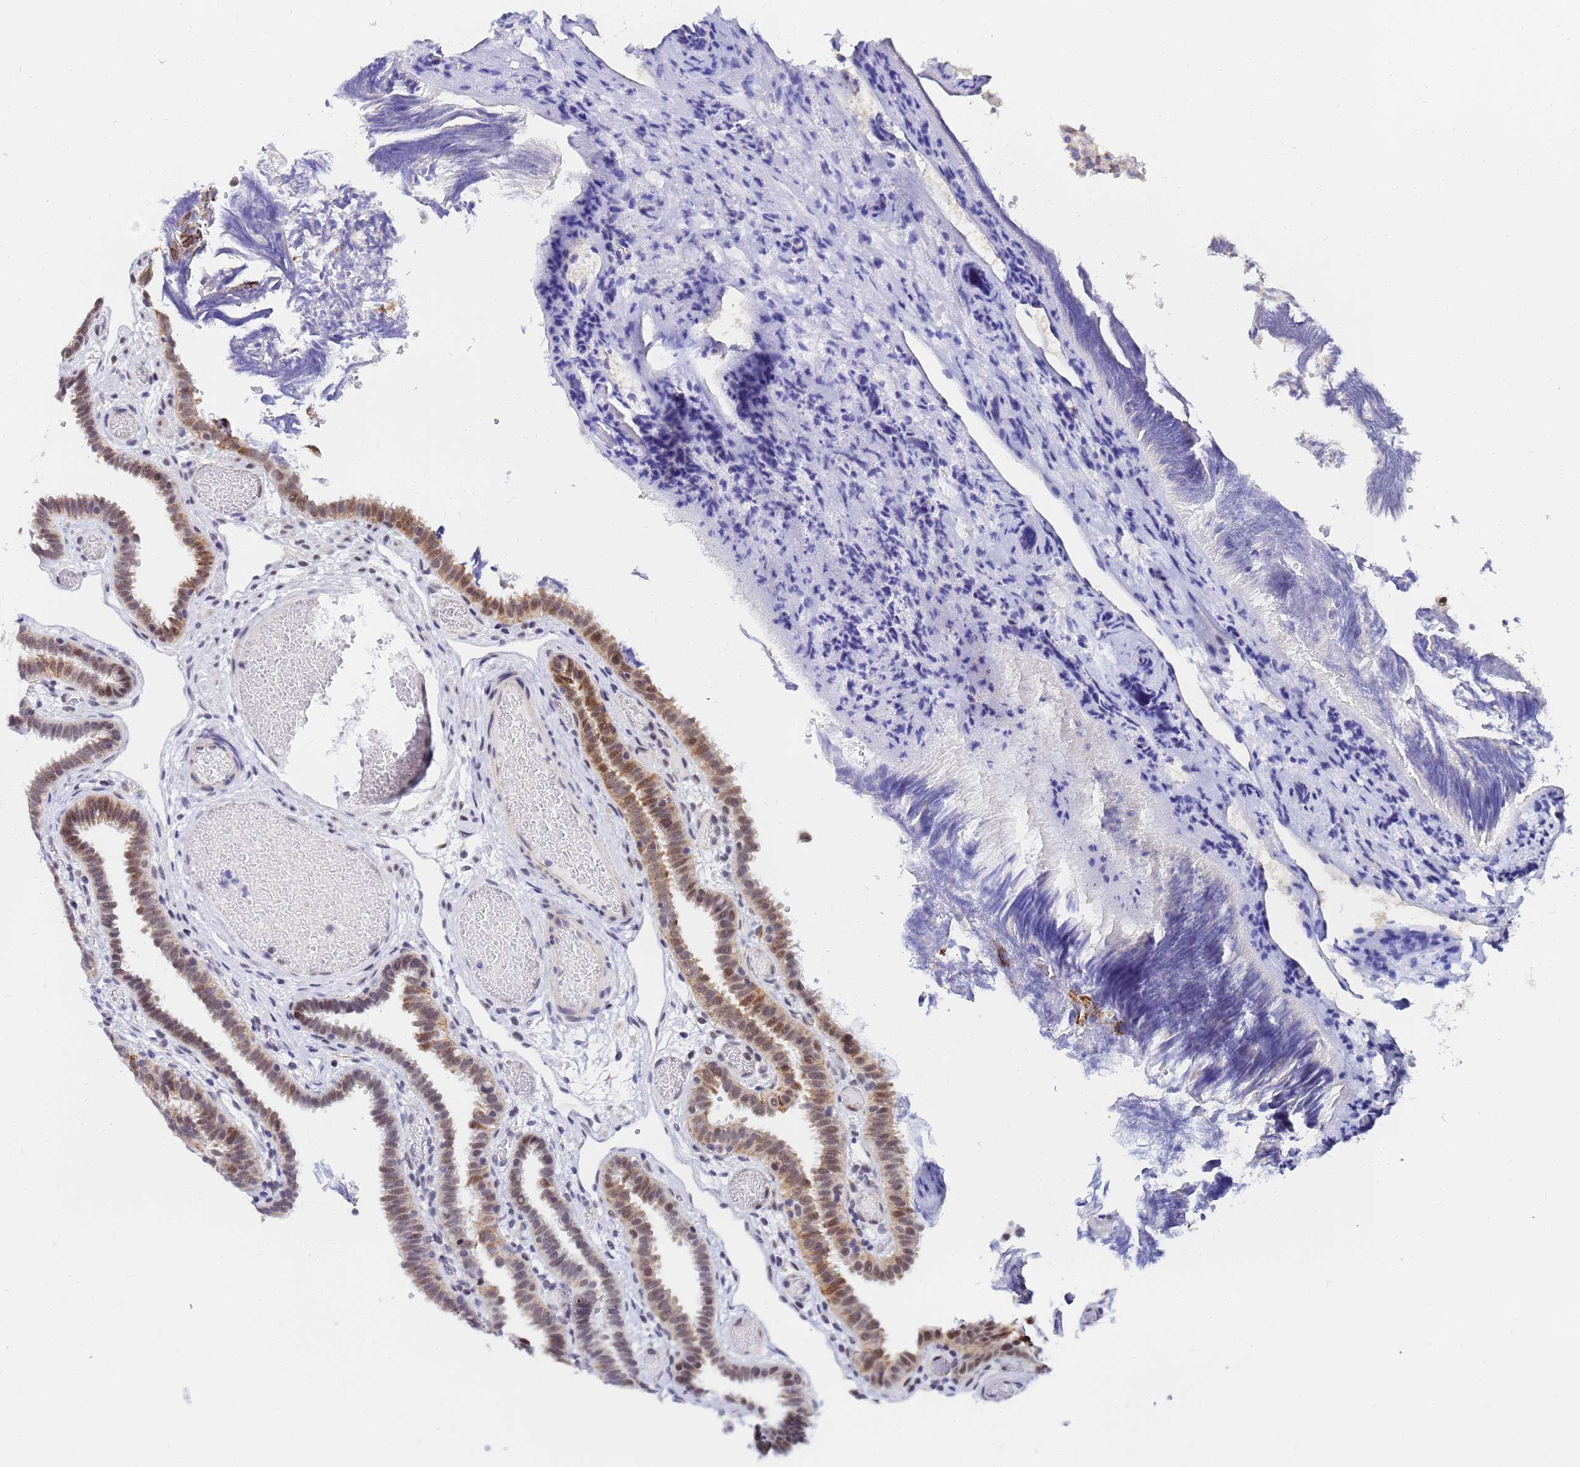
{"staining": {"intensity": "moderate", "quantity": "25%-75%", "location": "cytoplasmic/membranous,nuclear"}, "tissue": "fallopian tube", "cell_type": "Glandular cells", "image_type": "normal", "snomed": [{"axis": "morphology", "description": "Normal tissue, NOS"}, {"axis": "topography", "description": "Fallopian tube"}], "caption": "Immunohistochemistry (IHC) (DAB) staining of unremarkable fallopian tube reveals moderate cytoplasmic/membranous,nuclear protein staining in about 25%-75% of glandular cells.", "gene": "CKMT1A", "patient": {"sex": "female", "age": 37}}